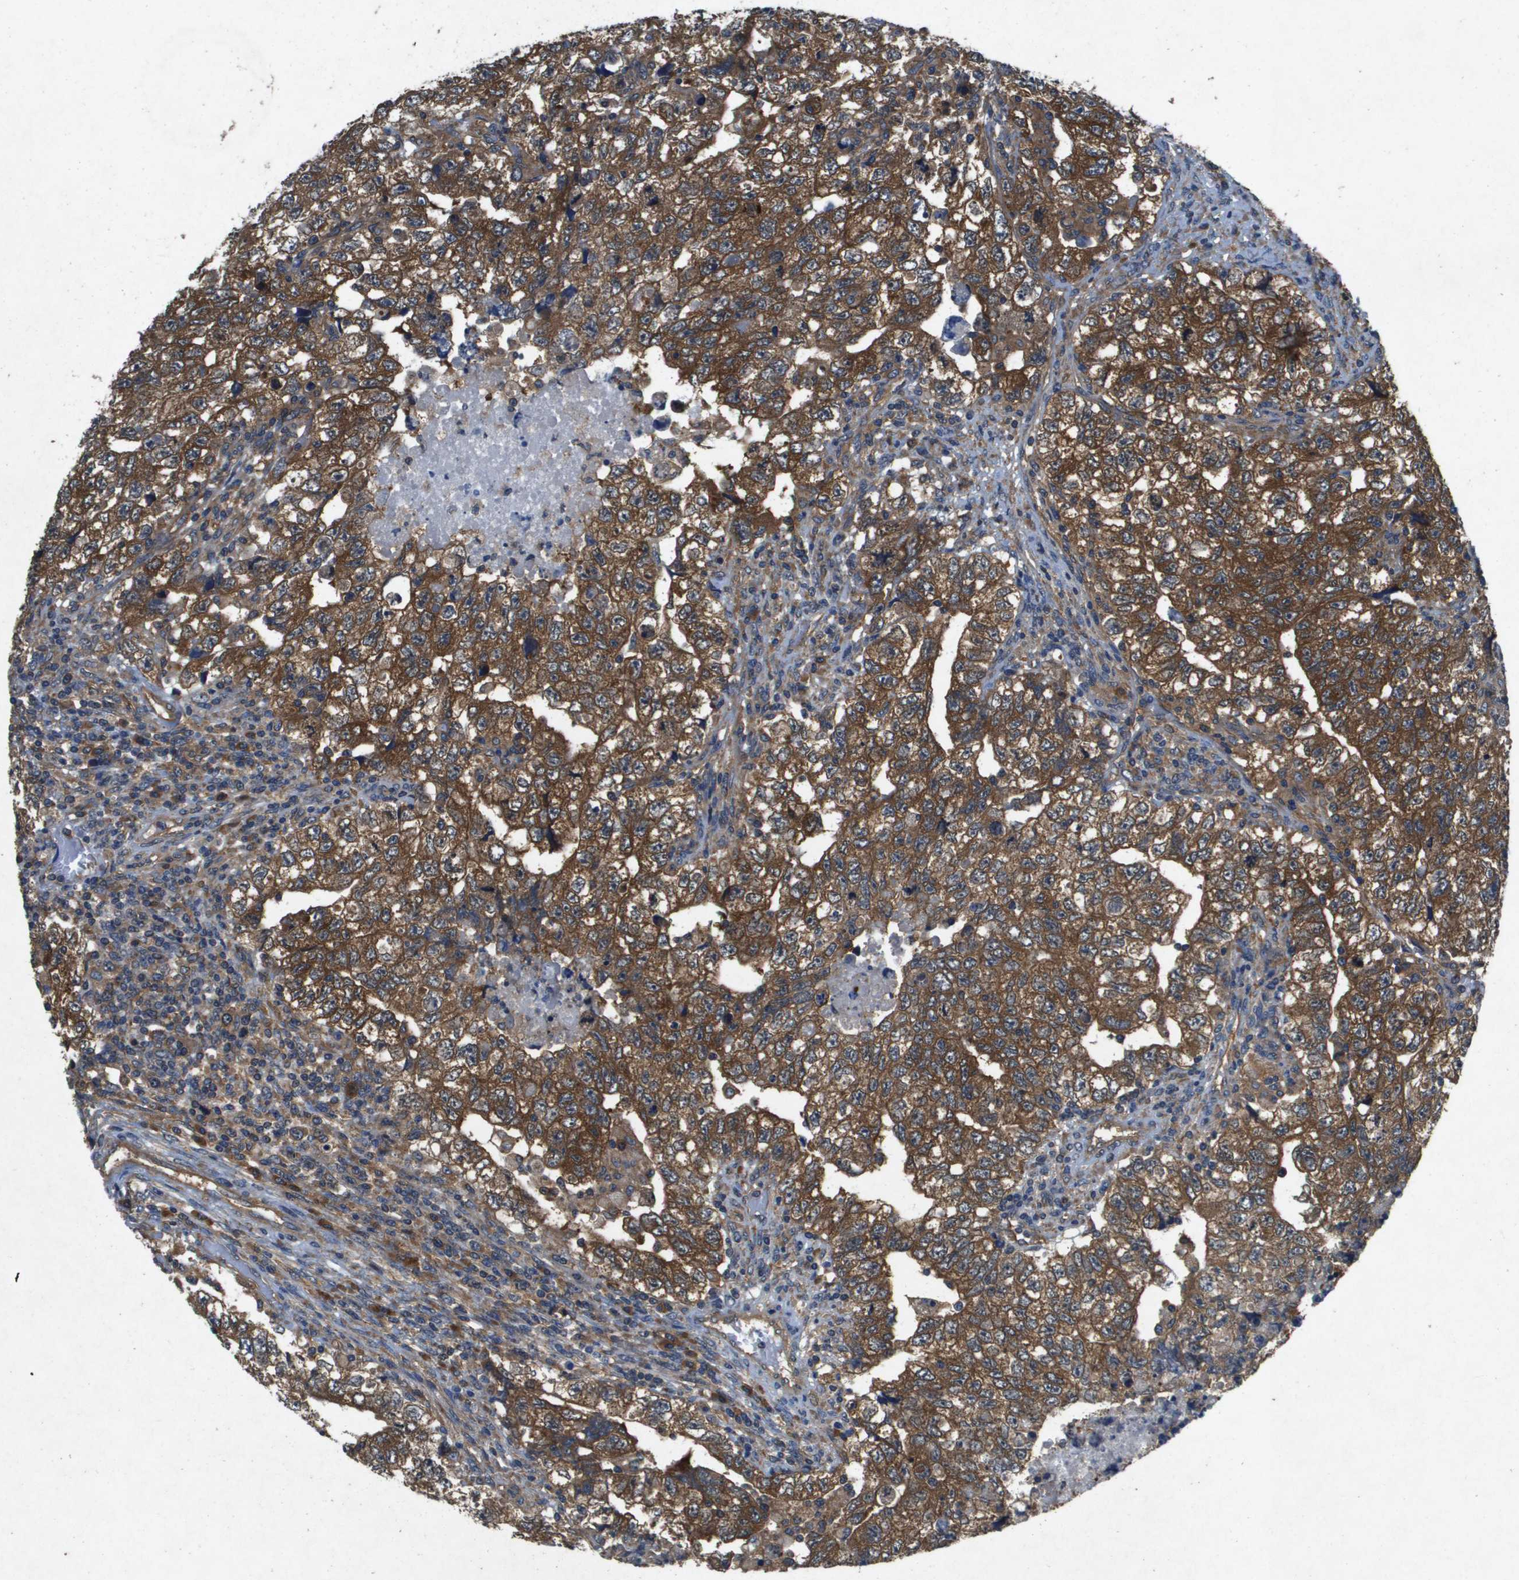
{"staining": {"intensity": "strong", "quantity": ">75%", "location": "cytoplasmic/membranous"}, "tissue": "testis cancer", "cell_type": "Tumor cells", "image_type": "cancer", "snomed": [{"axis": "morphology", "description": "Carcinoma, Embryonal, NOS"}, {"axis": "topography", "description": "Testis"}], "caption": "Testis cancer (embryonal carcinoma) stained for a protein (brown) exhibits strong cytoplasmic/membranous positive staining in about >75% of tumor cells.", "gene": "PTPRT", "patient": {"sex": "male", "age": 36}}